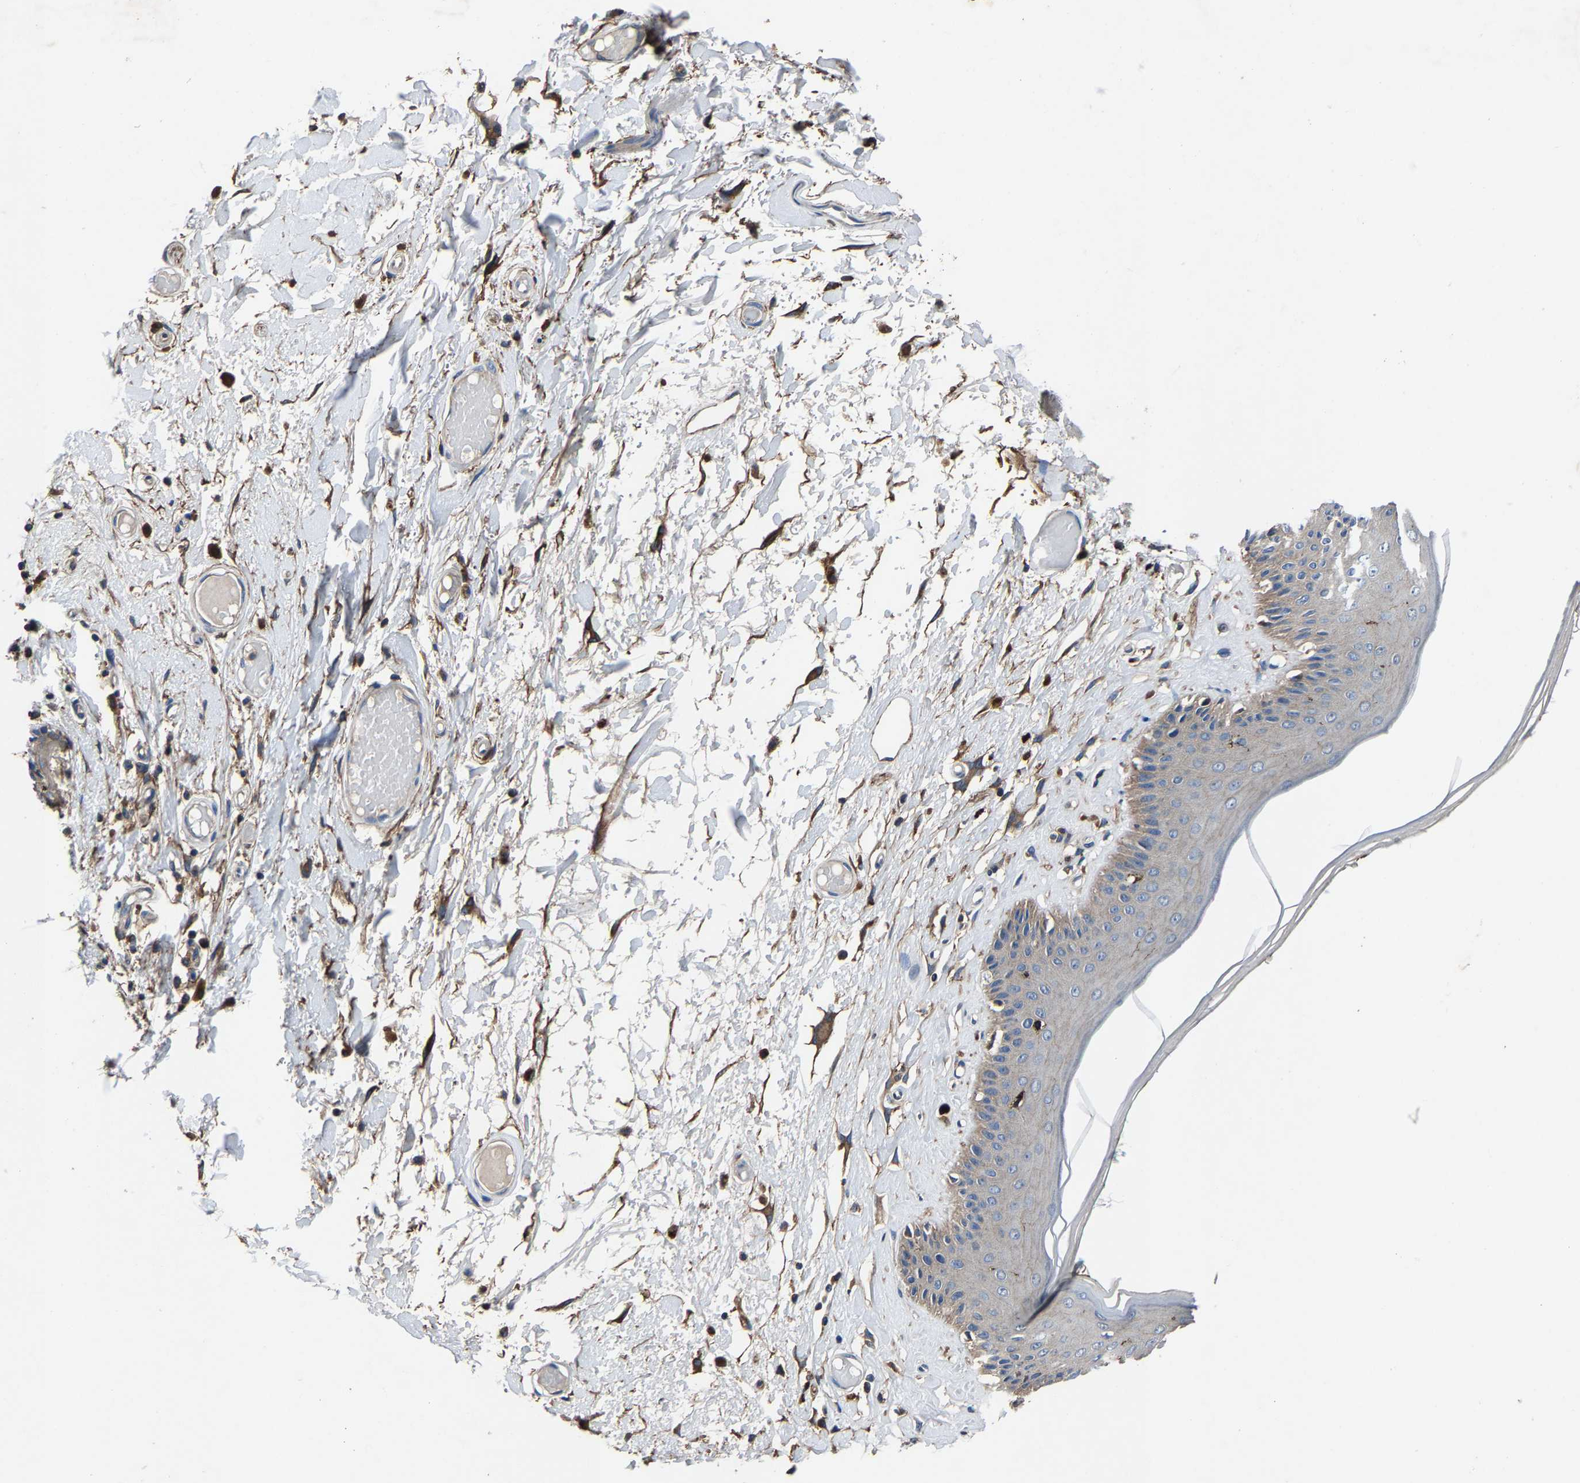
{"staining": {"intensity": "moderate", "quantity": "<25%", "location": "cytoplasmic/membranous"}, "tissue": "skin", "cell_type": "Epidermal cells", "image_type": "normal", "snomed": [{"axis": "morphology", "description": "Normal tissue, NOS"}, {"axis": "topography", "description": "Vulva"}], "caption": "Immunohistochemistry staining of unremarkable skin, which displays low levels of moderate cytoplasmic/membranous staining in about <25% of epidermal cells indicating moderate cytoplasmic/membranous protein expression. The staining was performed using DAB (brown) for protein detection and nuclei were counterstained in hematoxylin (blue).", "gene": "KIAA1958", "patient": {"sex": "female", "age": 73}}